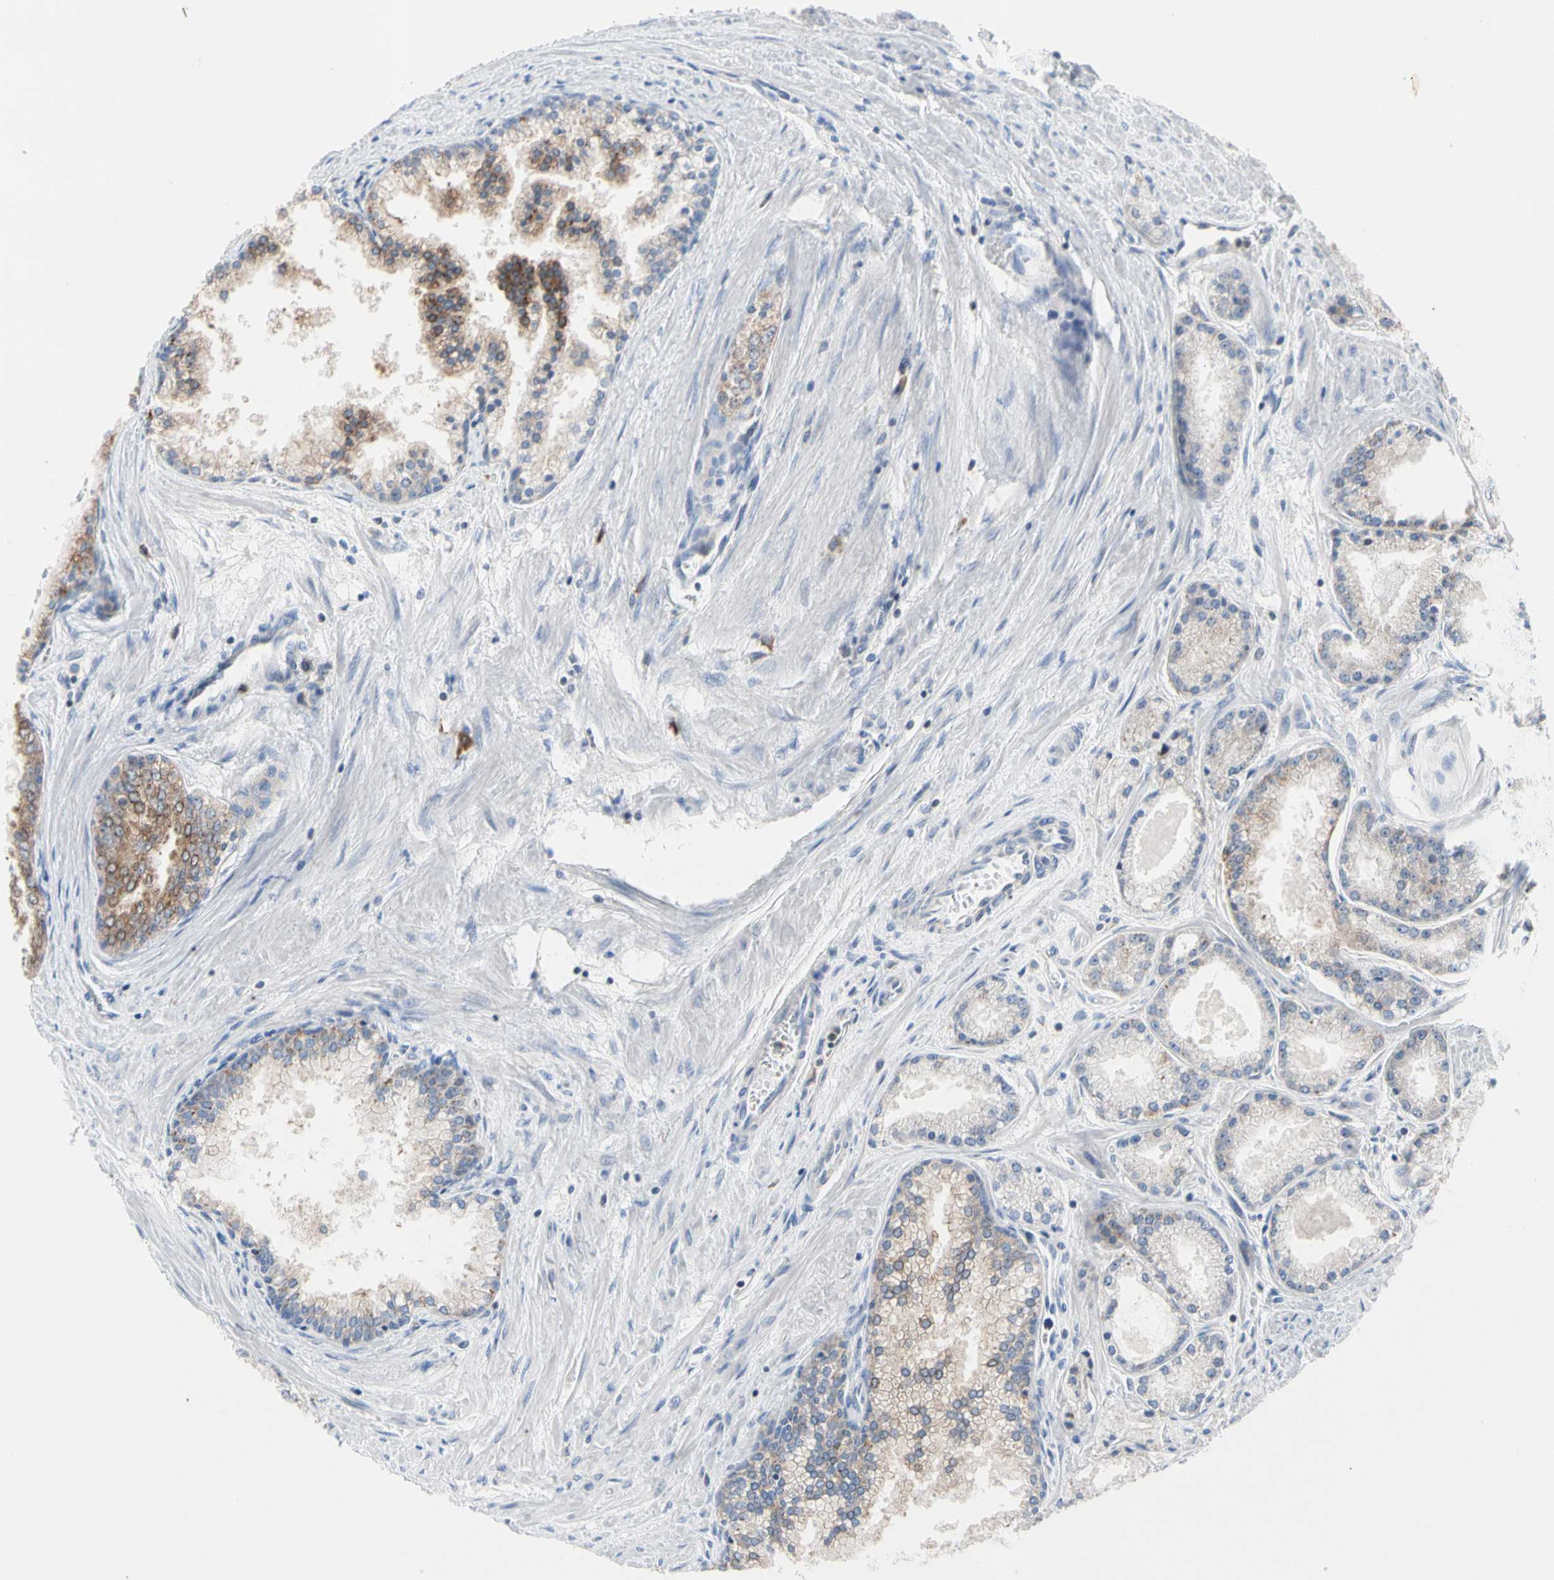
{"staining": {"intensity": "weak", "quantity": "<25%", "location": "cytoplasmic/membranous"}, "tissue": "prostate cancer", "cell_type": "Tumor cells", "image_type": "cancer", "snomed": [{"axis": "morphology", "description": "Adenocarcinoma, High grade"}, {"axis": "topography", "description": "Prostate"}], "caption": "An image of prostate high-grade adenocarcinoma stained for a protein displays no brown staining in tumor cells. Nuclei are stained in blue.", "gene": "MCL1", "patient": {"sex": "male", "age": 61}}